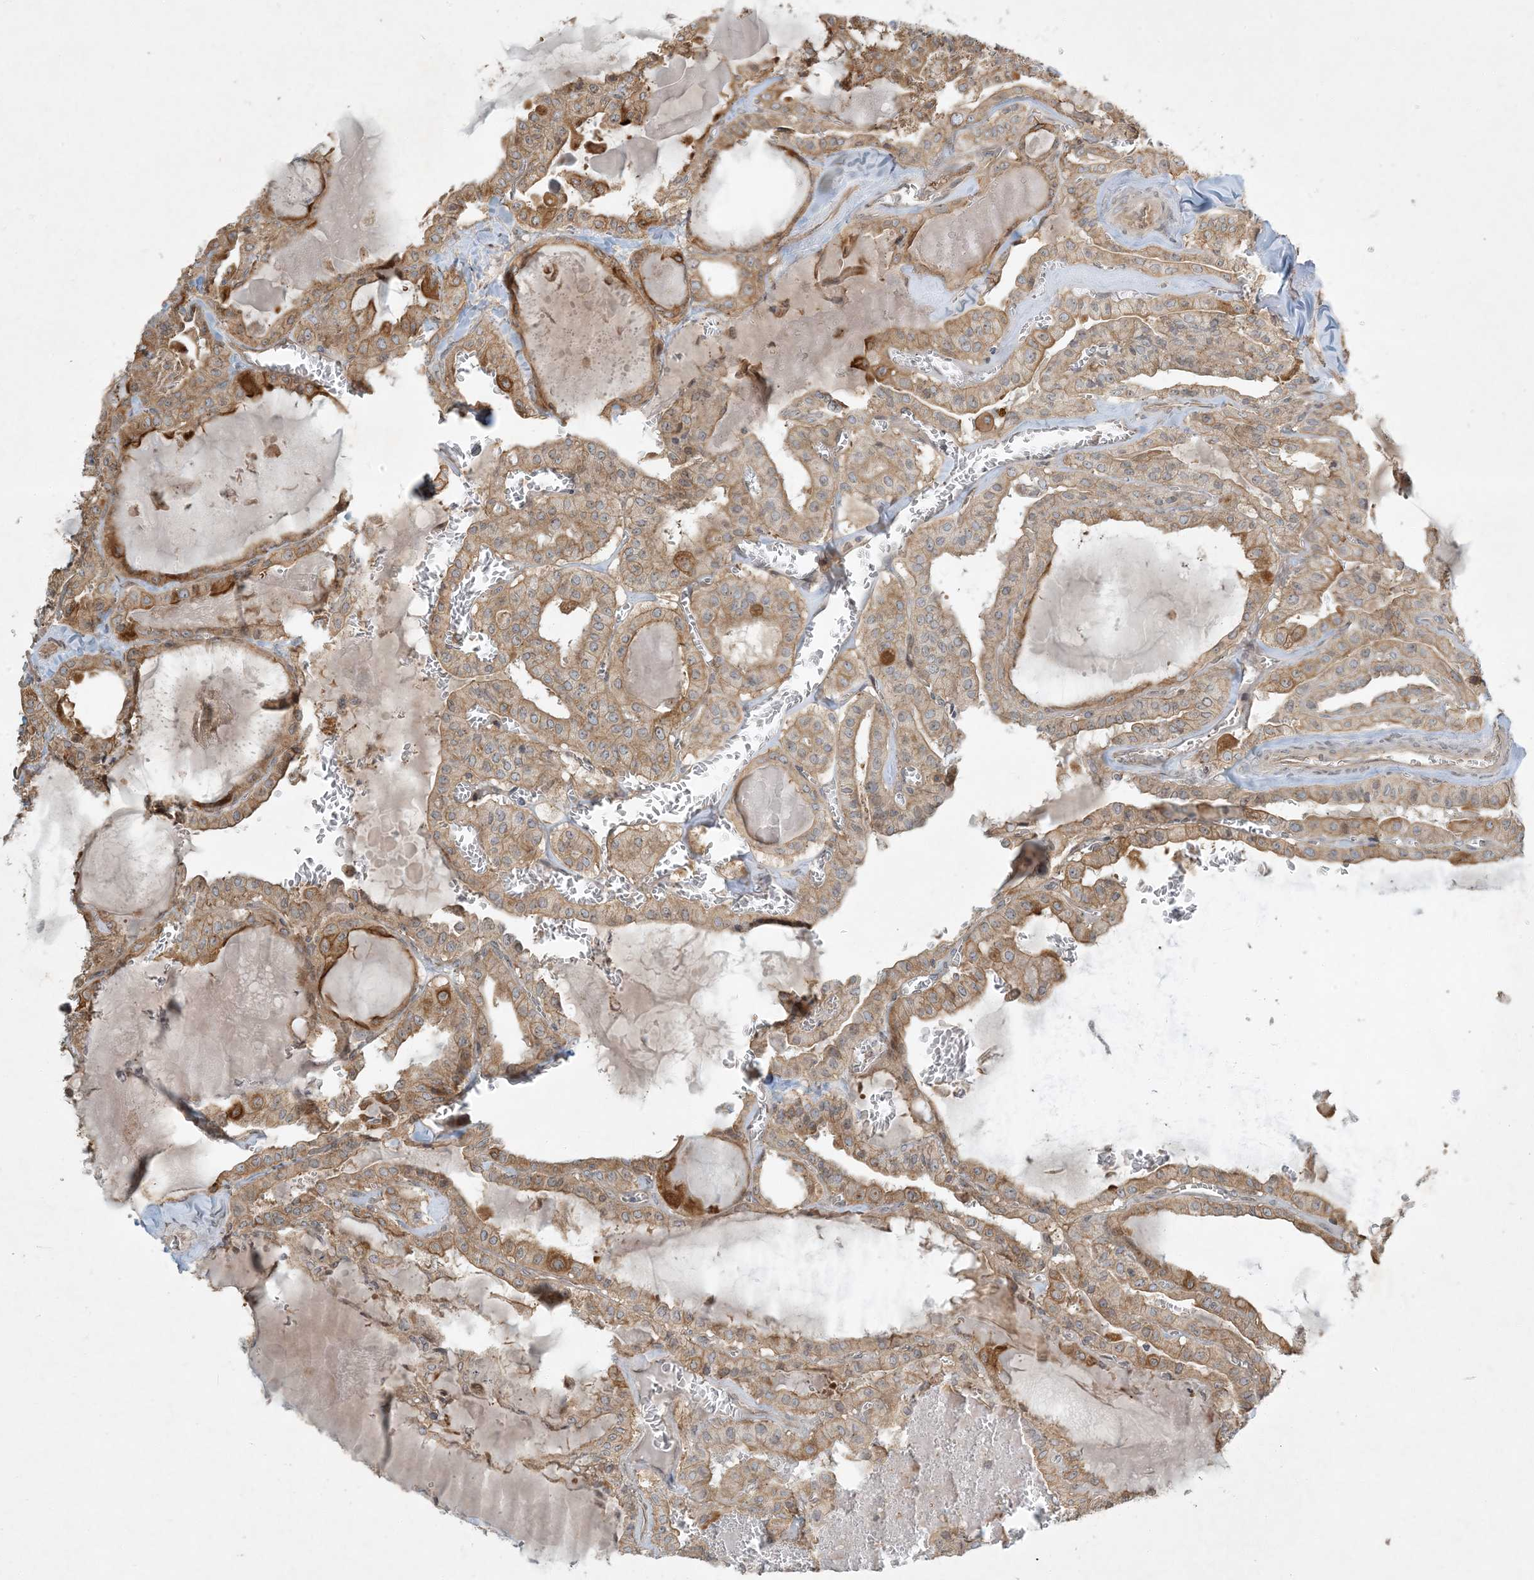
{"staining": {"intensity": "moderate", "quantity": ">75%", "location": "cytoplasmic/membranous"}, "tissue": "thyroid cancer", "cell_type": "Tumor cells", "image_type": "cancer", "snomed": [{"axis": "morphology", "description": "Papillary adenocarcinoma, NOS"}, {"axis": "topography", "description": "Thyroid gland"}], "caption": "Moderate cytoplasmic/membranous protein positivity is appreciated in about >75% of tumor cells in thyroid papillary adenocarcinoma.", "gene": "COMMD8", "patient": {"sex": "male", "age": 52}}